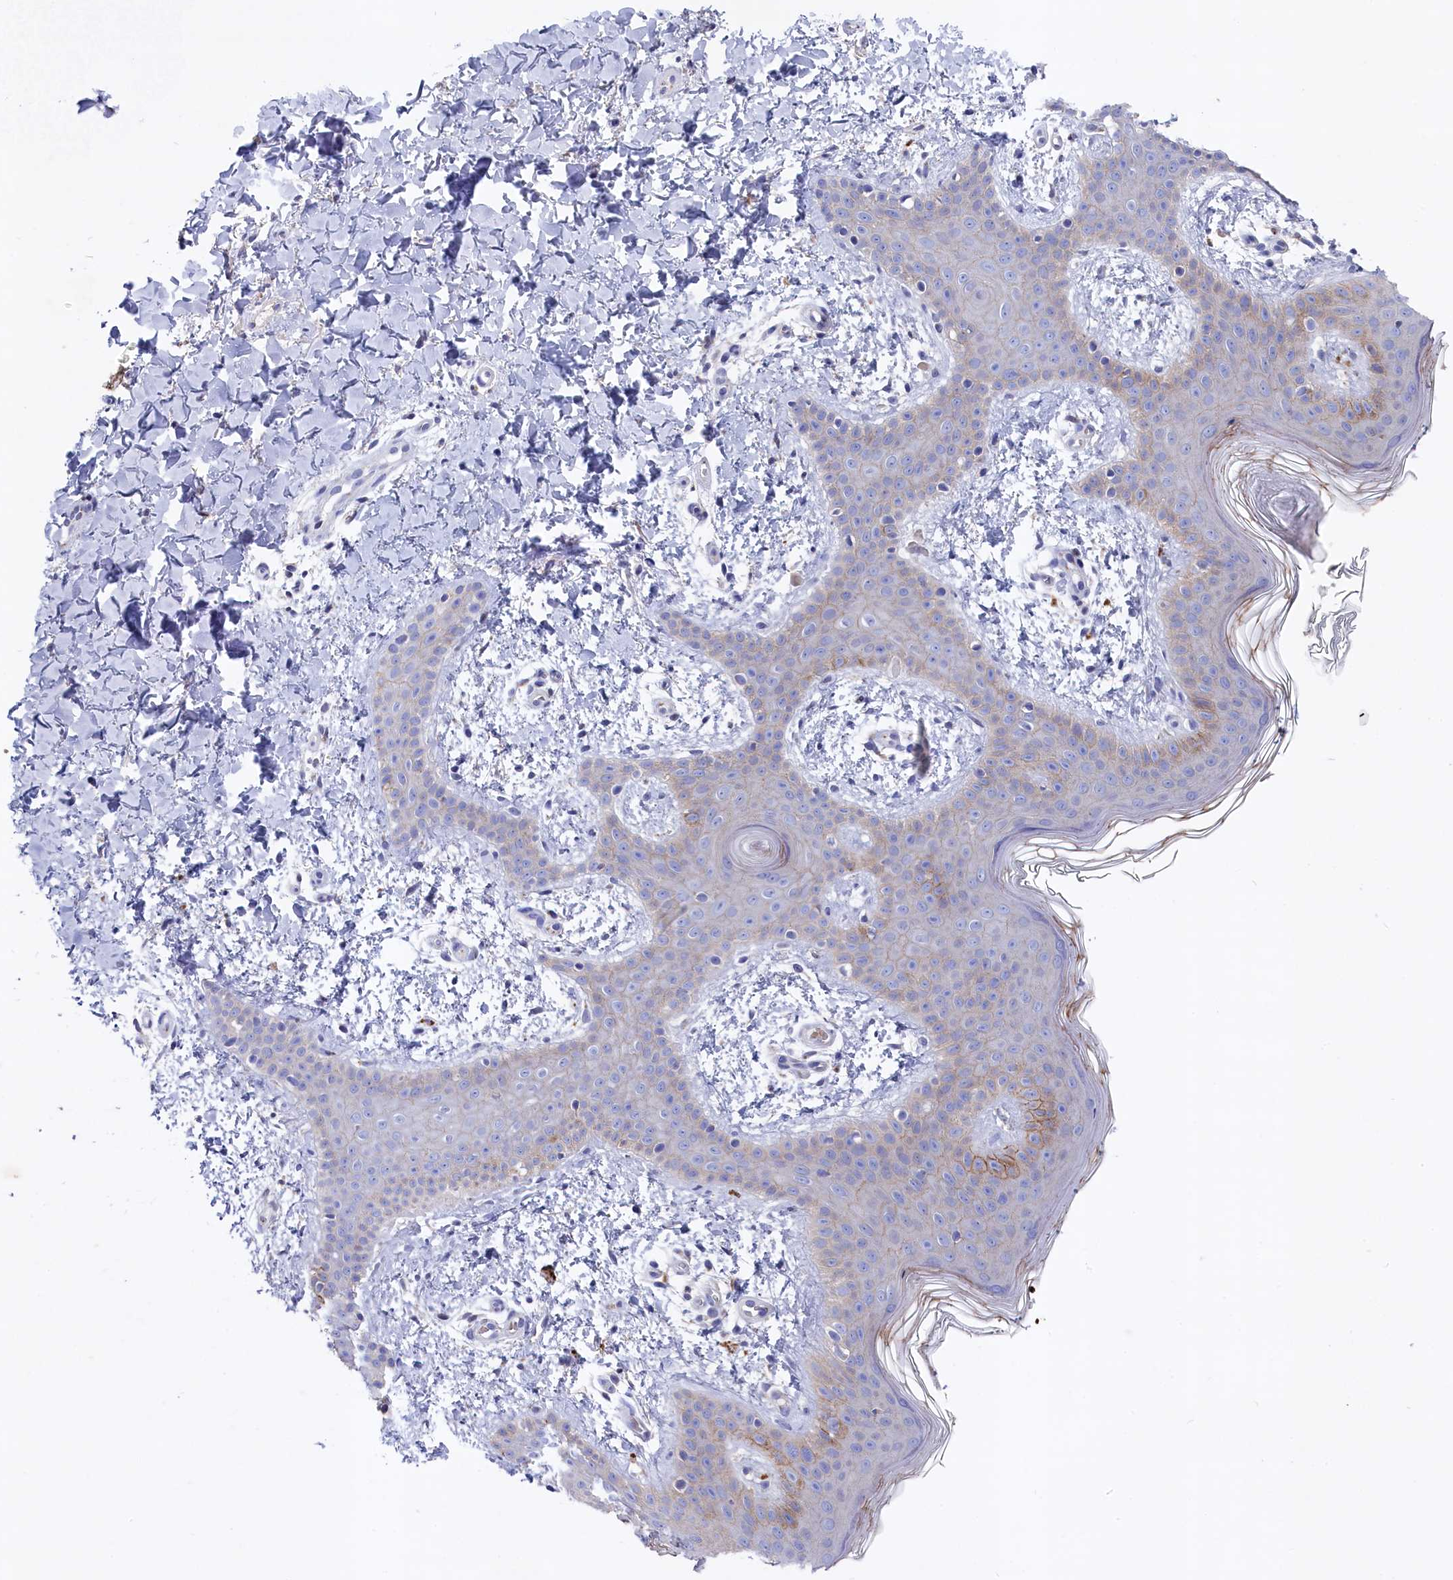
{"staining": {"intensity": "negative", "quantity": "none", "location": "none"}, "tissue": "skin", "cell_type": "Fibroblasts", "image_type": "normal", "snomed": [{"axis": "morphology", "description": "Normal tissue, NOS"}, {"axis": "topography", "description": "Skin"}], "caption": "An immunohistochemistry (IHC) image of normal skin is shown. There is no staining in fibroblasts of skin. (Immunohistochemistry, brightfield microscopy, high magnification).", "gene": "GPR108", "patient": {"sex": "male", "age": 36}}